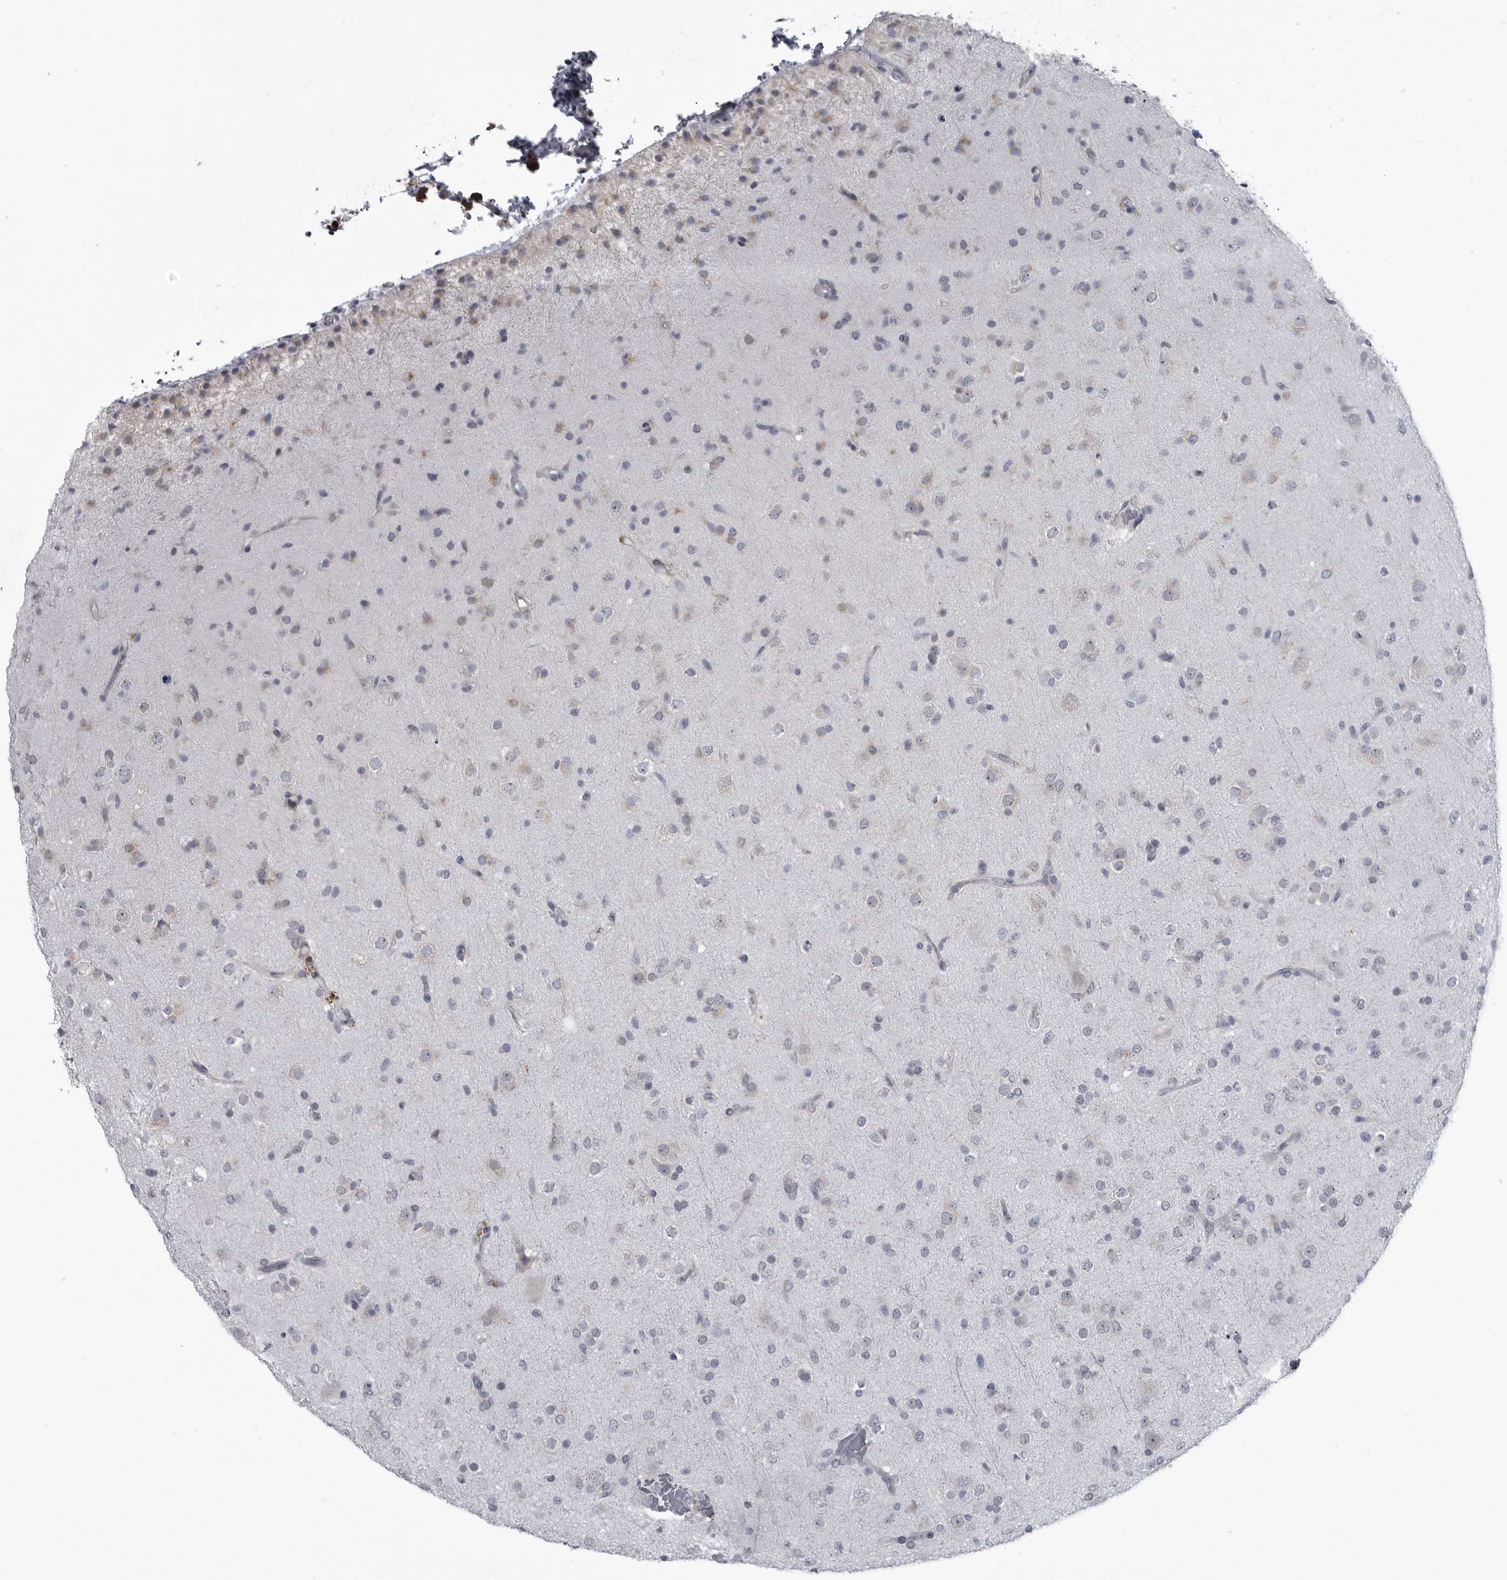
{"staining": {"intensity": "weak", "quantity": "<25%", "location": "cytoplasmic/membranous"}, "tissue": "glioma", "cell_type": "Tumor cells", "image_type": "cancer", "snomed": [{"axis": "morphology", "description": "Glioma, malignant, Low grade"}, {"axis": "topography", "description": "Brain"}], "caption": "Immunohistochemistry photomicrograph of neoplastic tissue: human malignant glioma (low-grade) stained with DAB demonstrates no significant protein expression in tumor cells. The staining is performed using DAB brown chromogen with nuclei counter-stained in using hematoxylin.", "gene": "MYOC", "patient": {"sex": "male", "age": 65}}